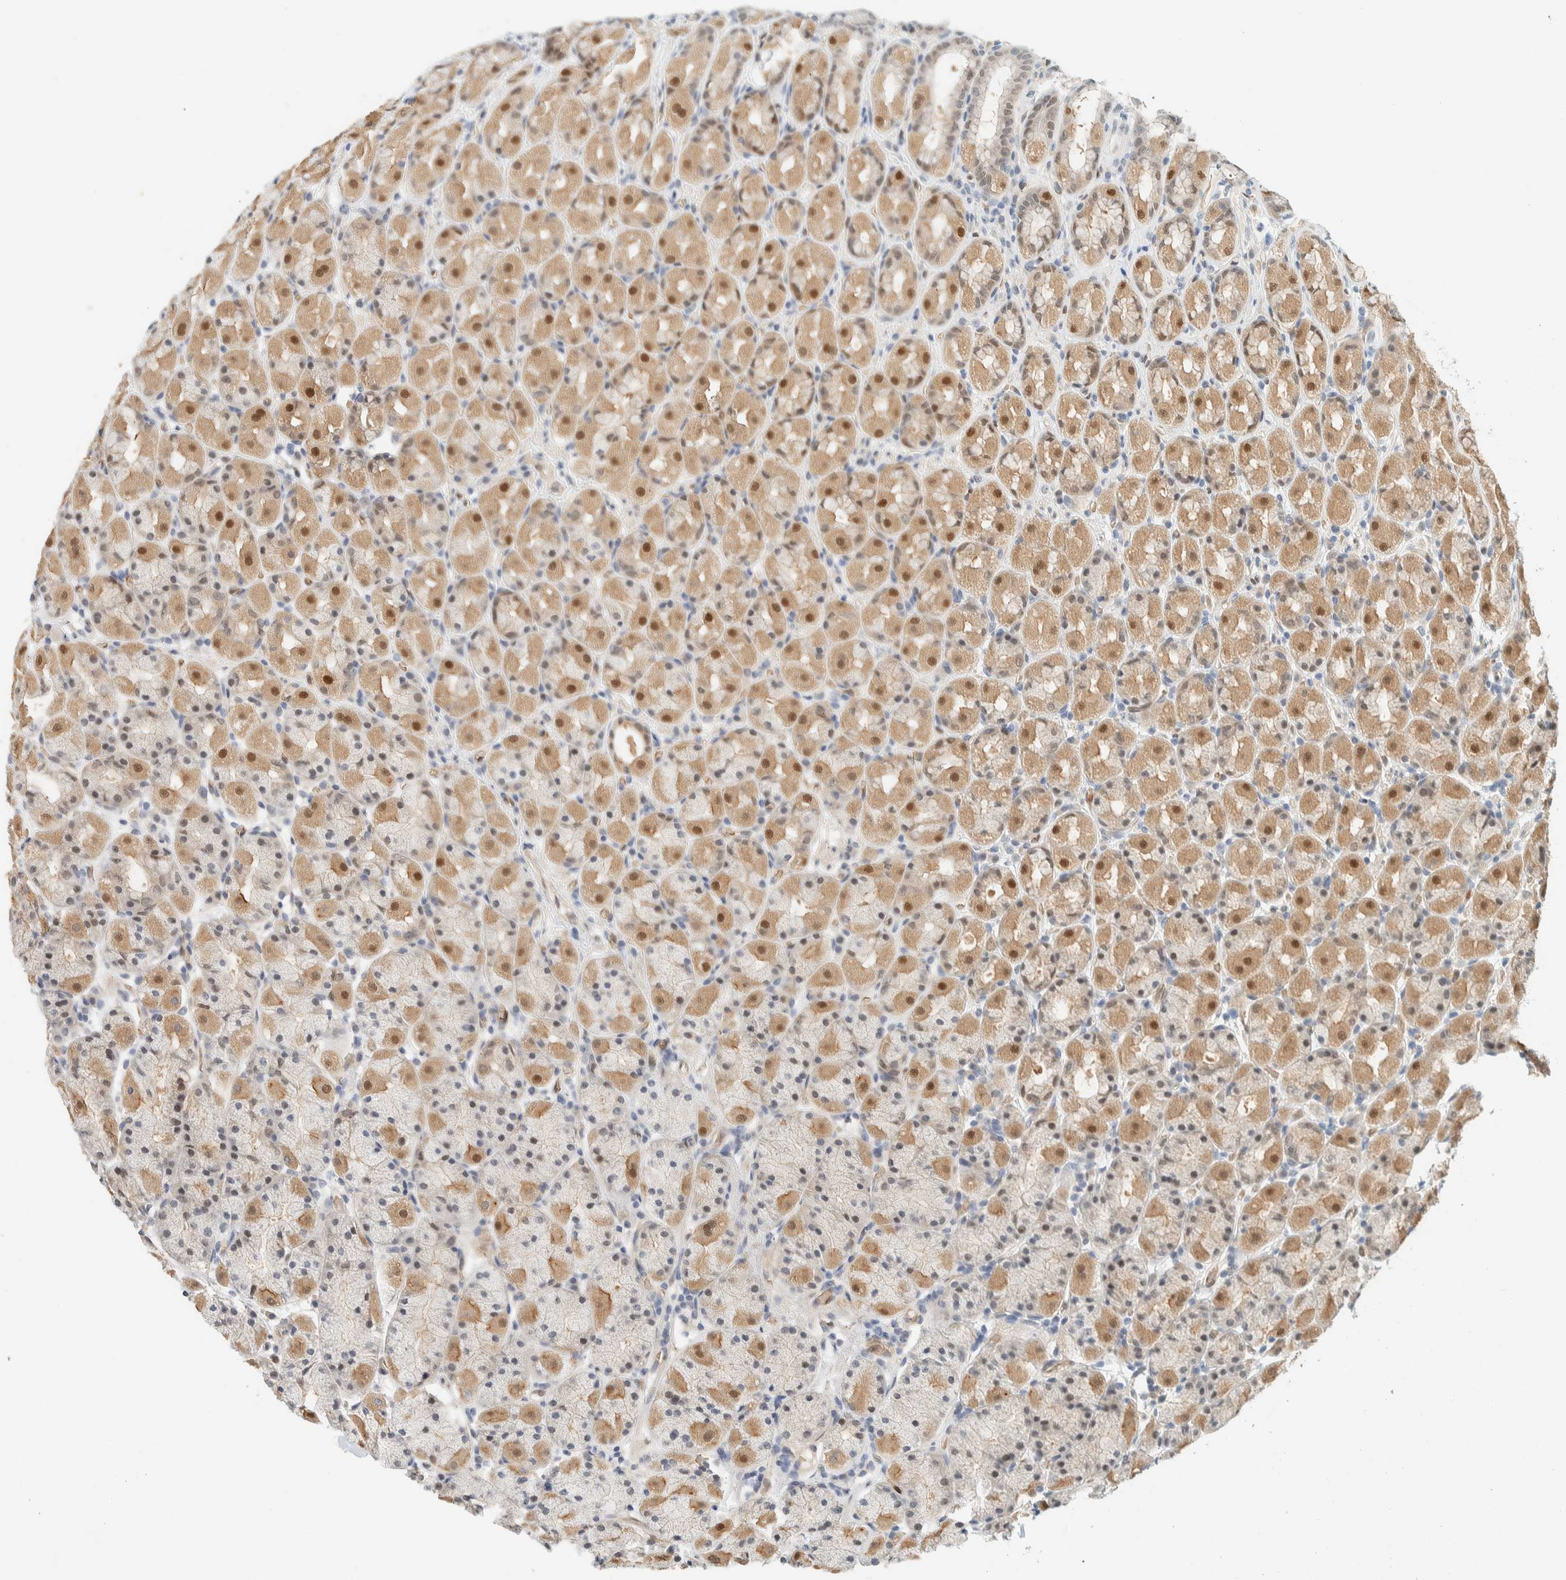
{"staining": {"intensity": "moderate", "quantity": ">75%", "location": "cytoplasmic/membranous,nuclear"}, "tissue": "stomach", "cell_type": "Glandular cells", "image_type": "normal", "snomed": [{"axis": "morphology", "description": "Normal tissue, NOS"}, {"axis": "topography", "description": "Stomach, upper"}], "caption": "IHC of unremarkable human stomach shows medium levels of moderate cytoplasmic/membranous,nuclear expression in about >75% of glandular cells.", "gene": "TSTD2", "patient": {"sex": "male", "age": 68}}